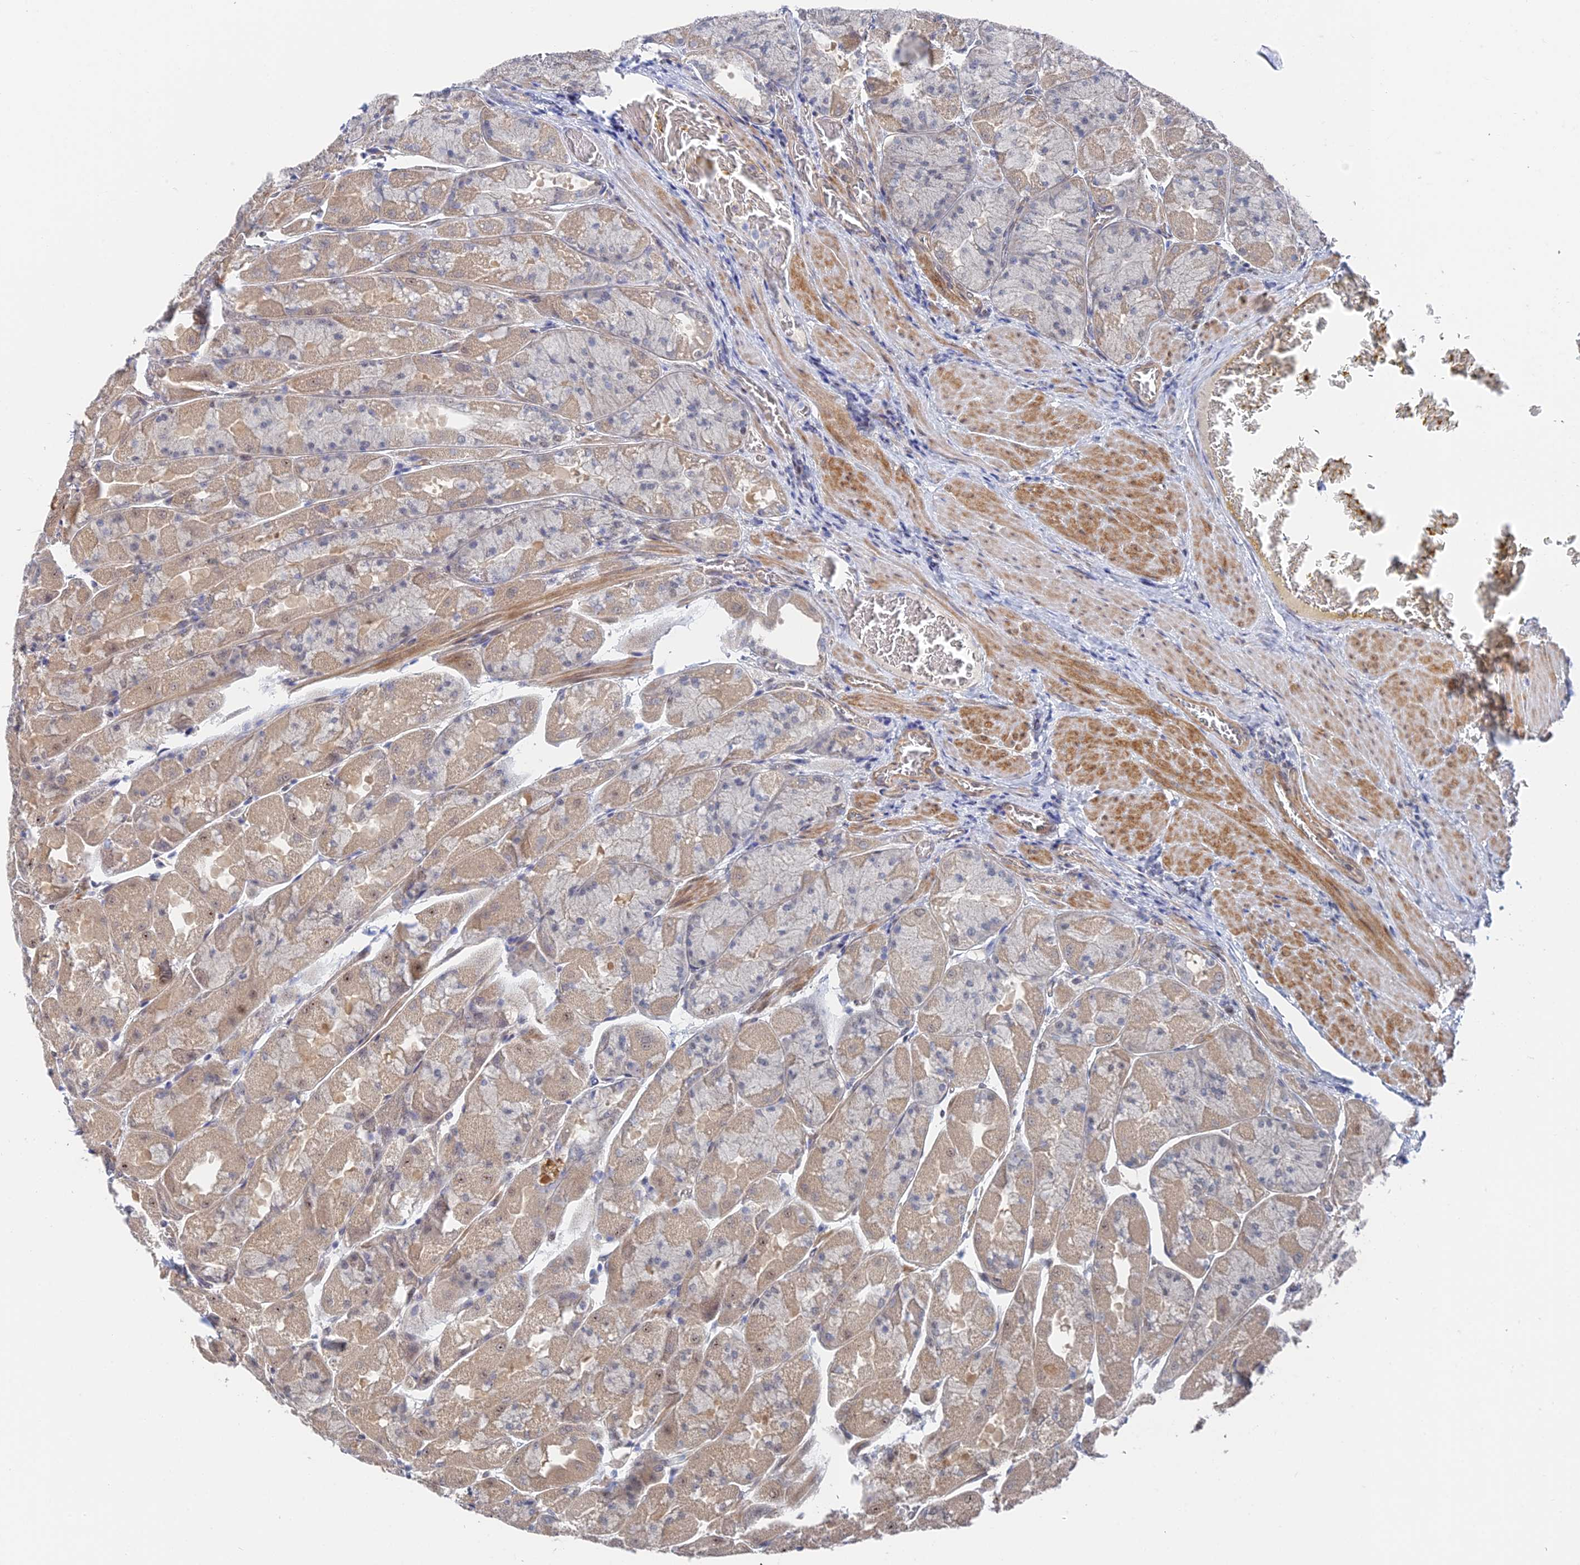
{"staining": {"intensity": "moderate", "quantity": "25%-75%", "location": "cytoplasmic/membranous,nuclear"}, "tissue": "stomach", "cell_type": "Glandular cells", "image_type": "normal", "snomed": [{"axis": "morphology", "description": "Normal tissue, NOS"}, {"axis": "topography", "description": "Stomach"}], "caption": "The image exhibits a brown stain indicating the presence of a protein in the cytoplasmic/membranous,nuclear of glandular cells in stomach.", "gene": "CFAP92", "patient": {"sex": "female", "age": 61}}